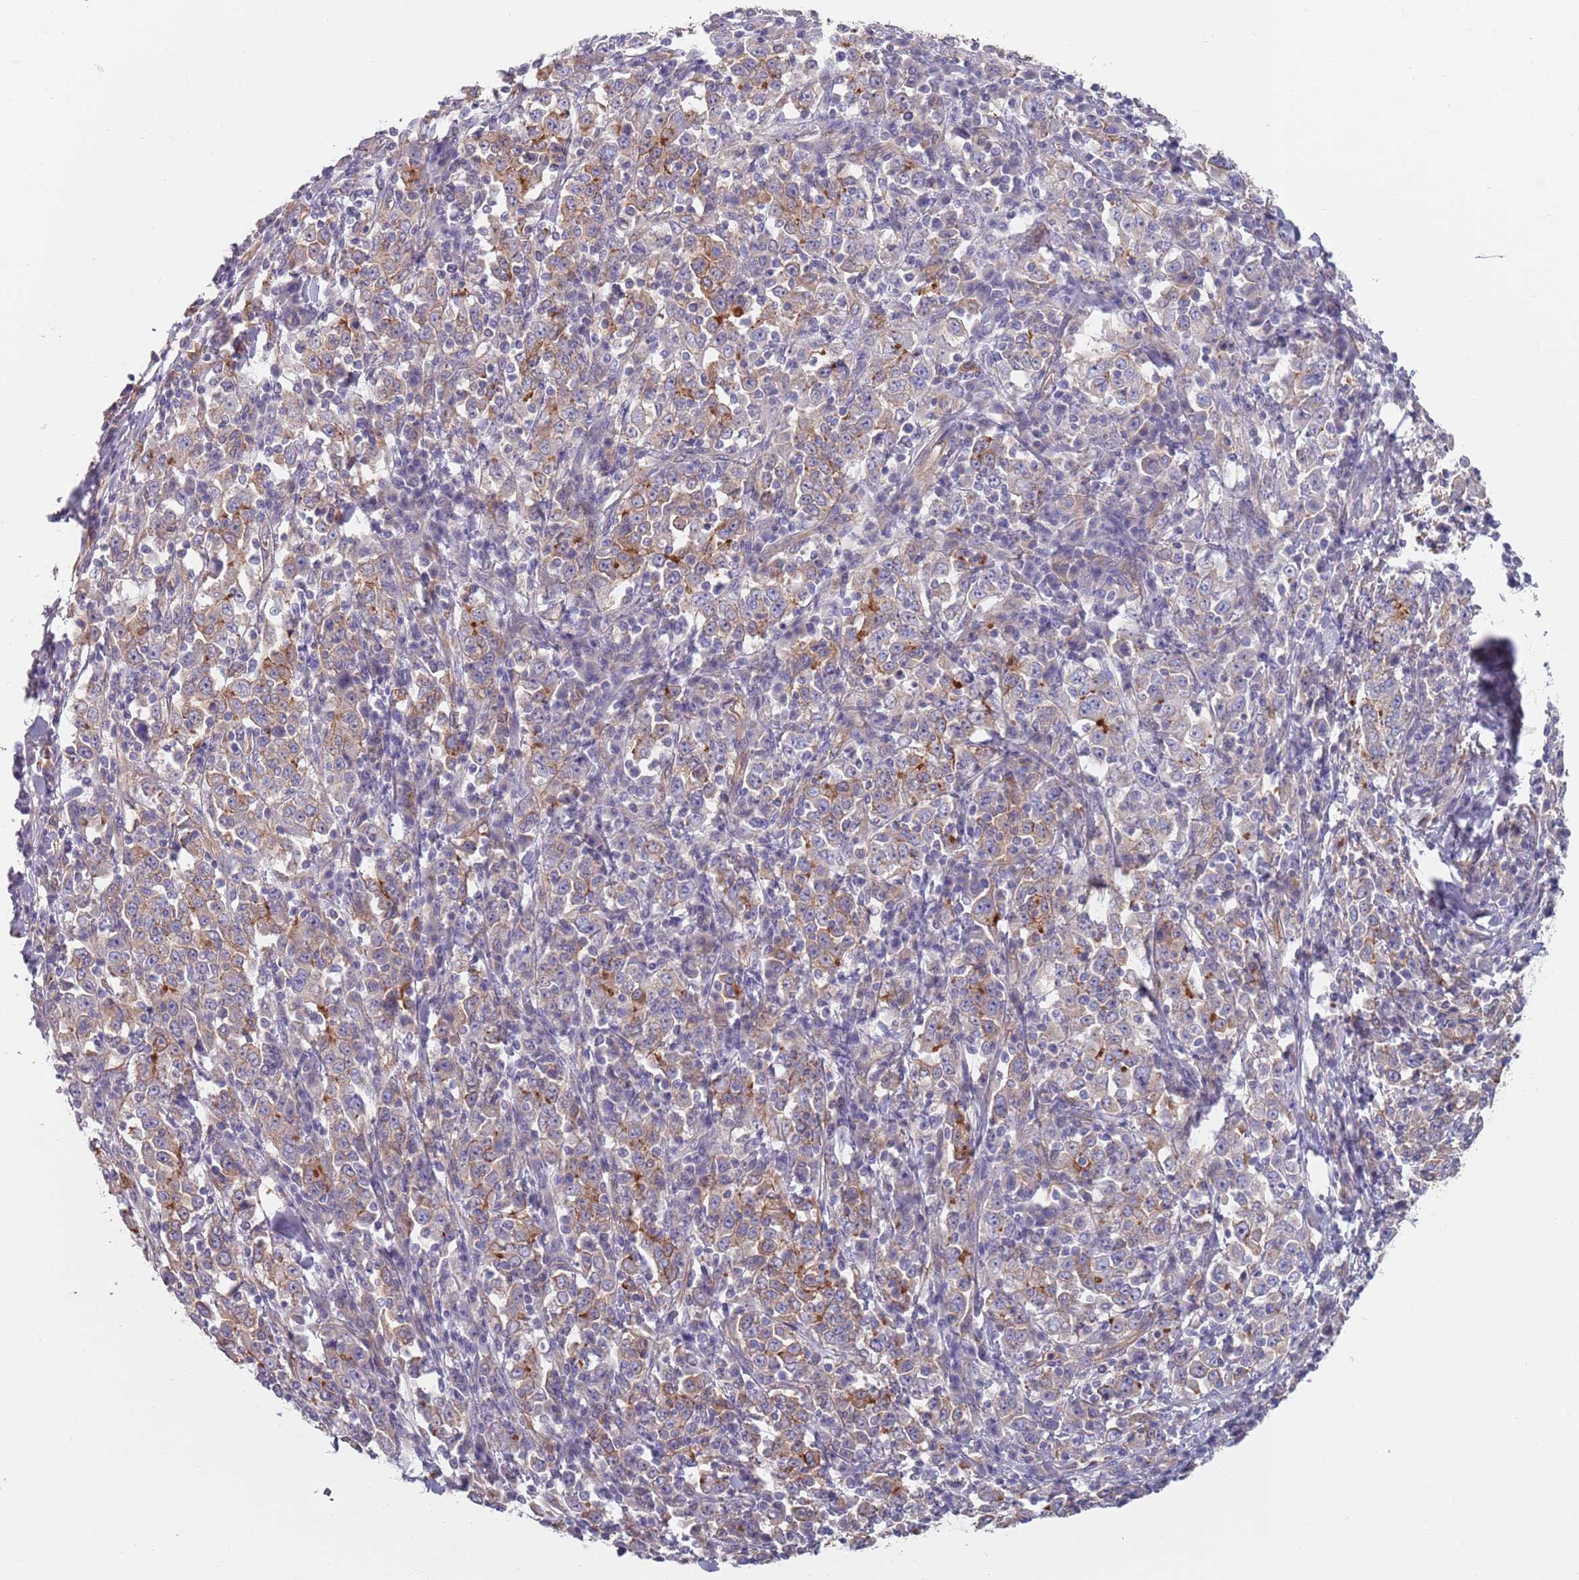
{"staining": {"intensity": "moderate", "quantity": "<25%", "location": "cytoplasmic/membranous"}, "tissue": "stomach cancer", "cell_type": "Tumor cells", "image_type": "cancer", "snomed": [{"axis": "morphology", "description": "Normal tissue, NOS"}, {"axis": "morphology", "description": "Adenocarcinoma, NOS"}, {"axis": "topography", "description": "Stomach, upper"}, {"axis": "topography", "description": "Stomach"}], "caption": "Stomach cancer (adenocarcinoma) tissue shows moderate cytoplasmic/membranous positivity in approximately <25% of tumor cells, visualized by immunohistochemistry.", "gene": "APPL2", "patient": {"sex": "male", "age": 59}}